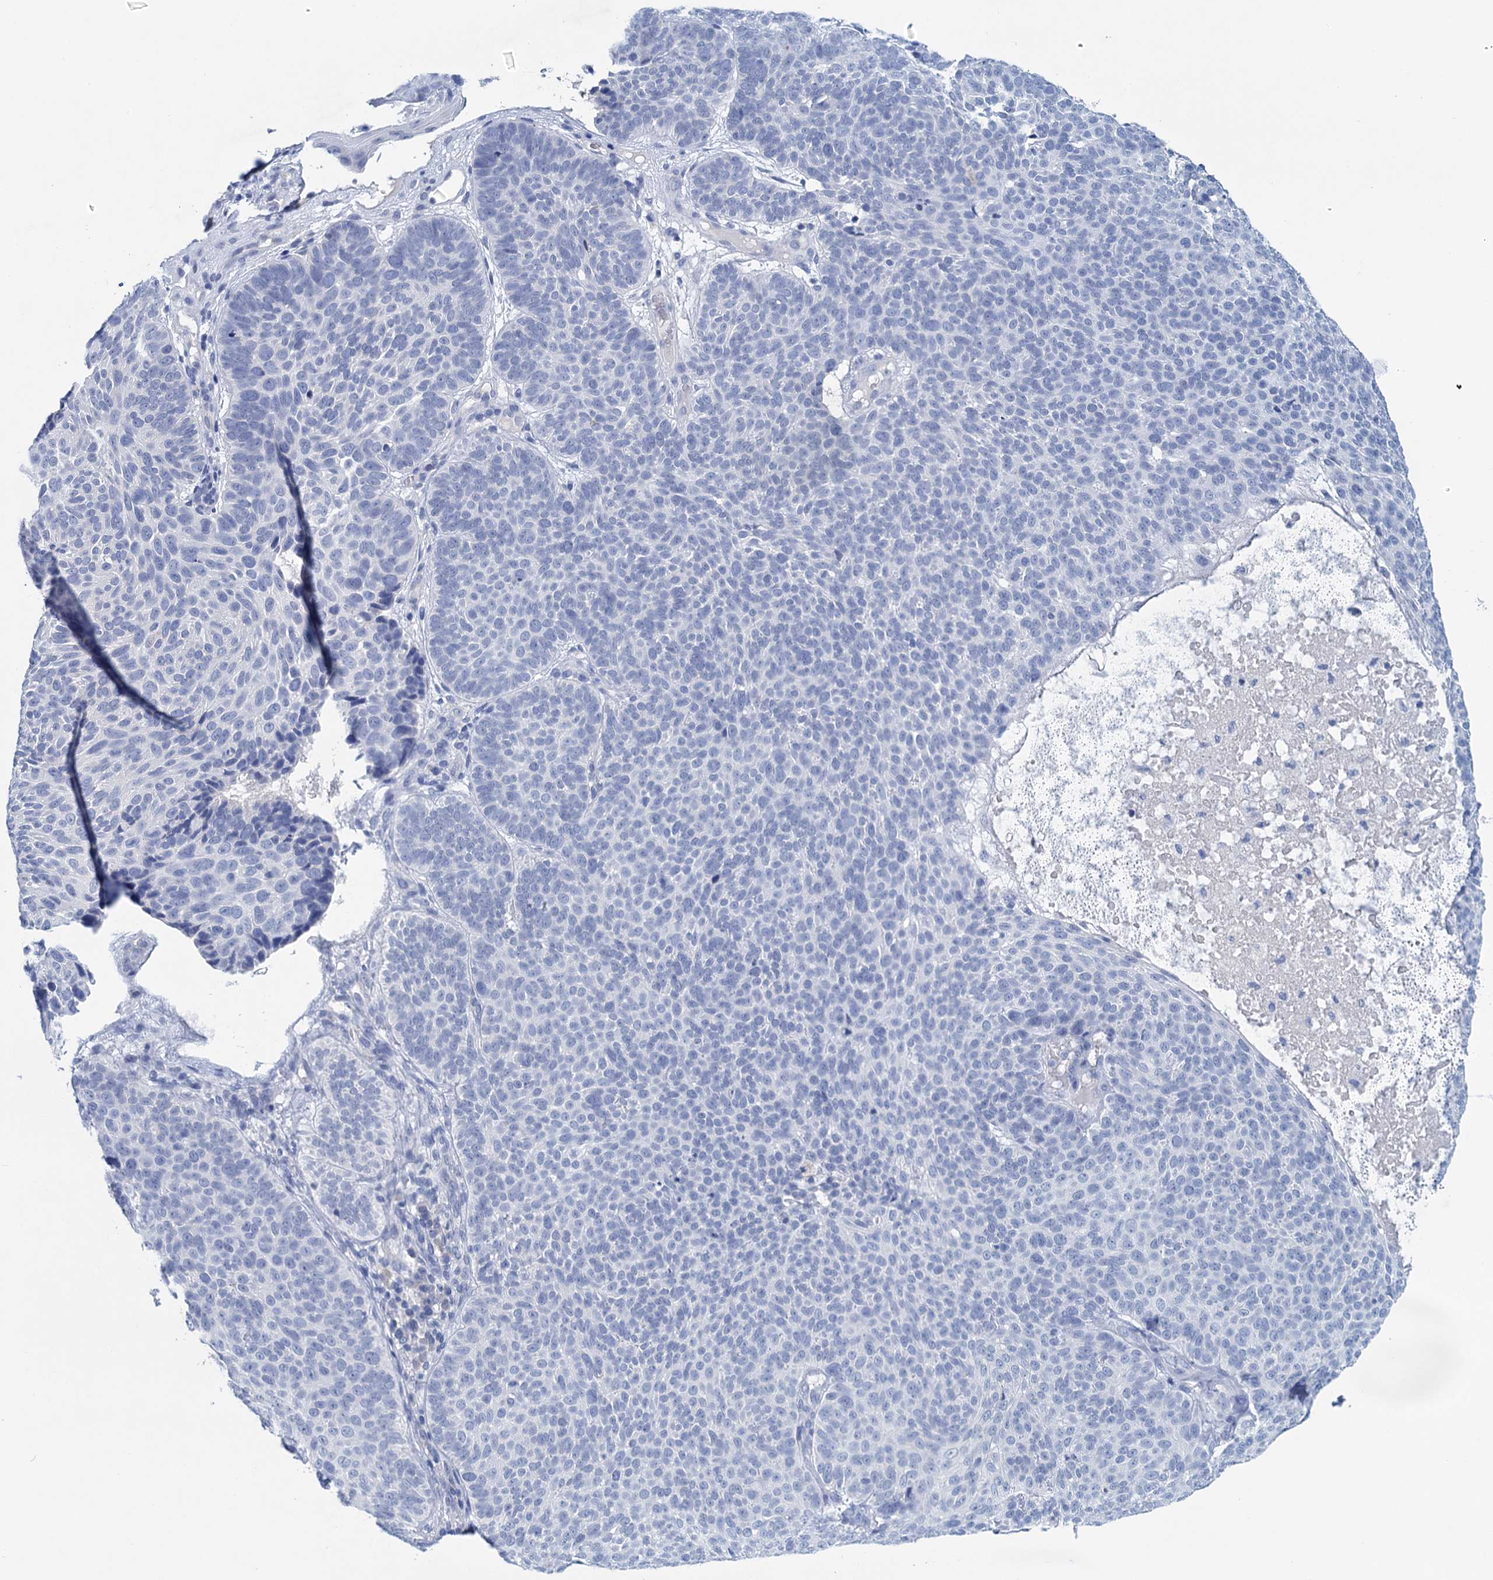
{"staining": {"intensity": "negative", "quantity": "none", "location": "none"}, "tissue": "skin cancer", "cell_type": "Tumor cells", "image_type": "cancer", "snomed": [{"axis": "morphology", "description": "Basal cell carcinoma"}, {"axis": "topography", "description": "Skin"}], "caption": "Immunohistochemical staining of skin cancer (basal cell carcinoma) exhibits no significant expression in tumor cells.", "gene": "MYOZ3", "patient": {"sex": "male", "age": 85}}